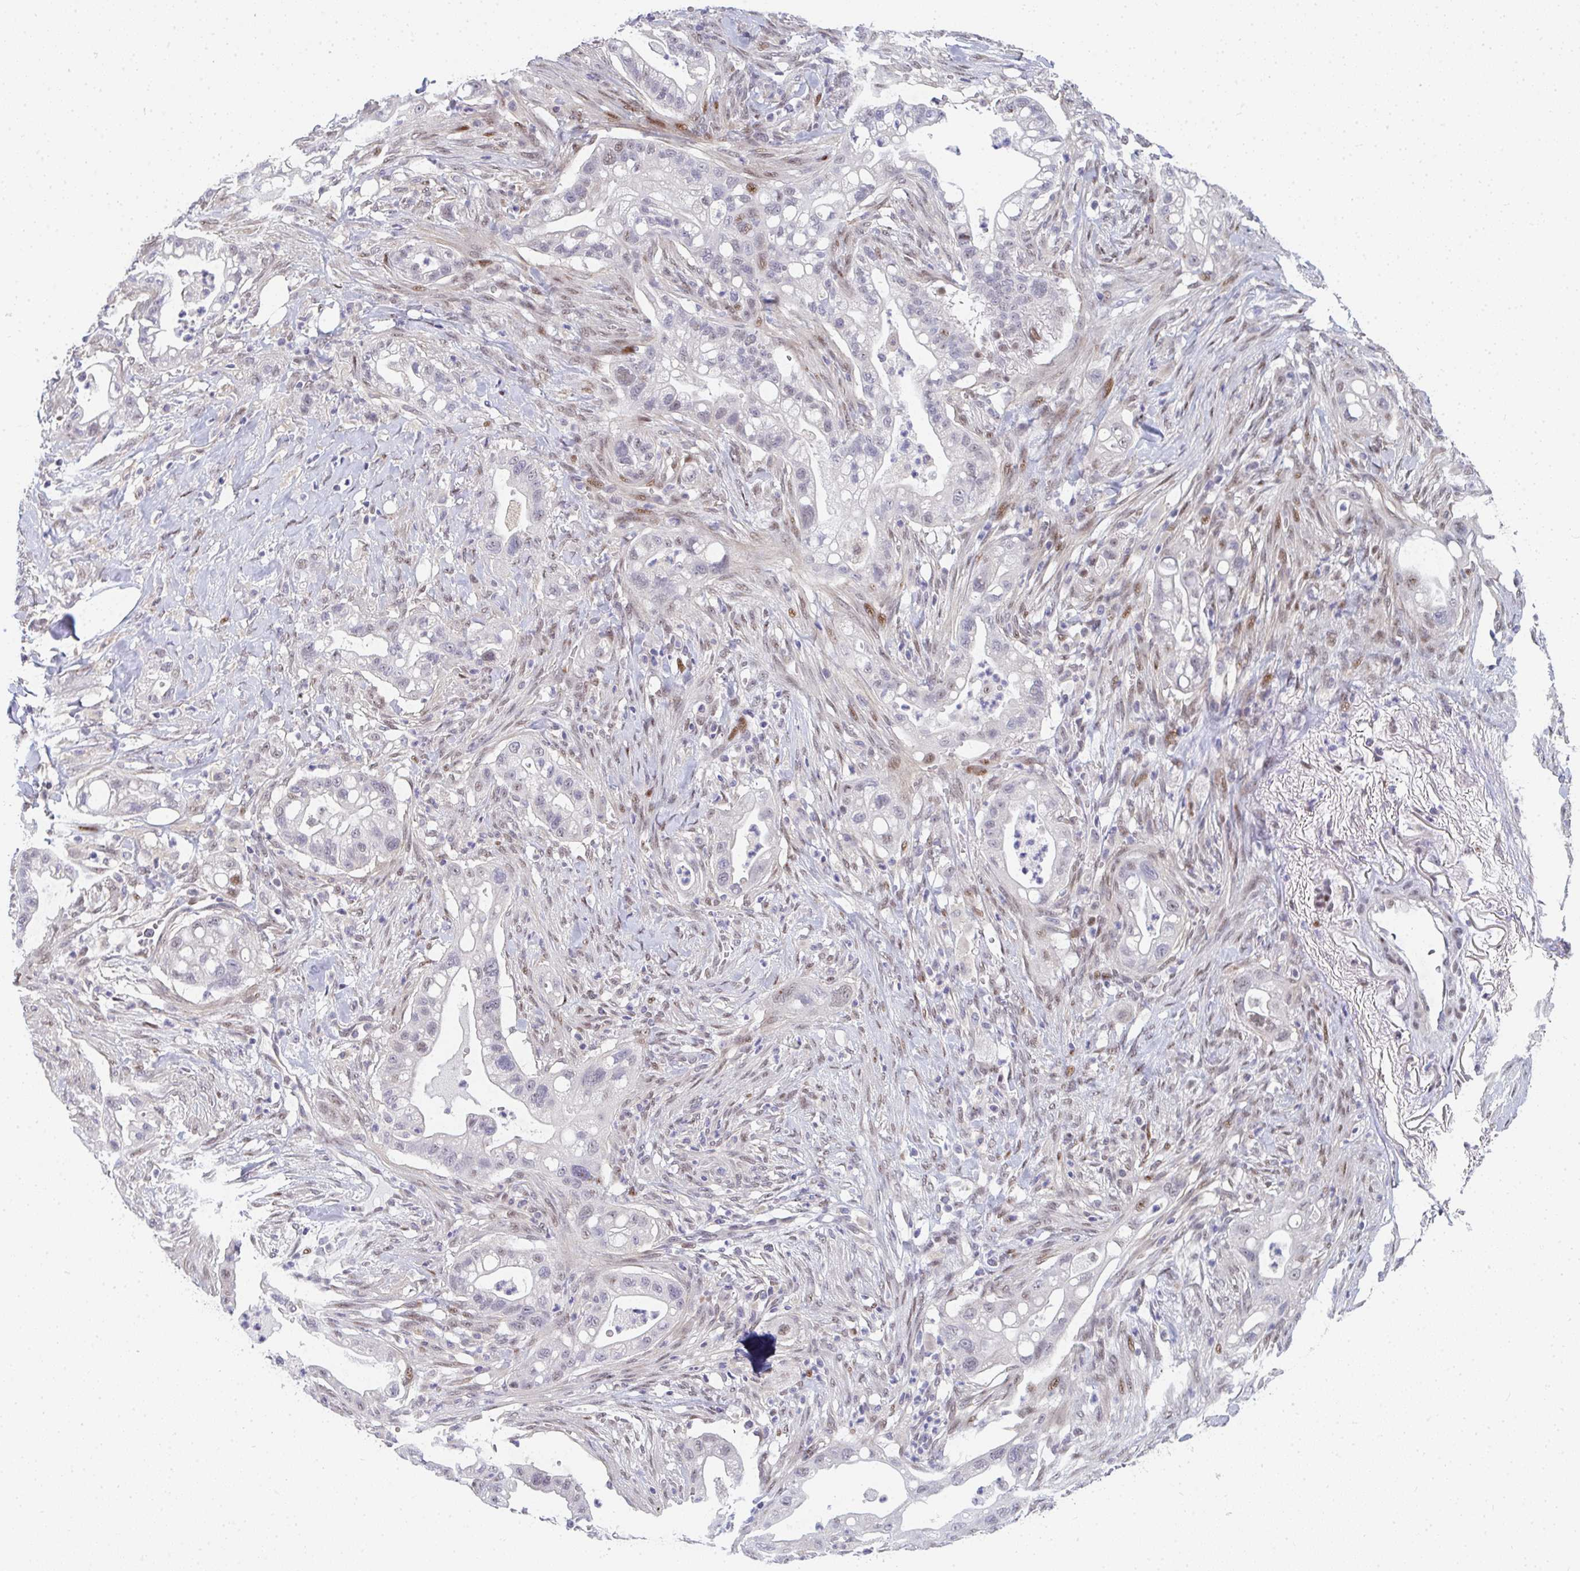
{"staining": {"intensity": "moderate", "quantity": "<25%", "location": "nuclear"}, "tissue": "pancreatic cancer", "cell_type": "Tumor cells", "image_type": "cancer", "snomed": [{"axis": "morphology", "description": "Adenocarcinoma, NOS"}, {"axis": "topography", "description": "Pancreas"}], "caption": "This photomicrograph displays immunohistochemistry (IHC) staining of pancreatic adenocarcinoma, with low moderate nuclear staining in about <25% of tumor cells.", "gene": "ZIC3", "patient": {"sex": "male", "age": 44}}